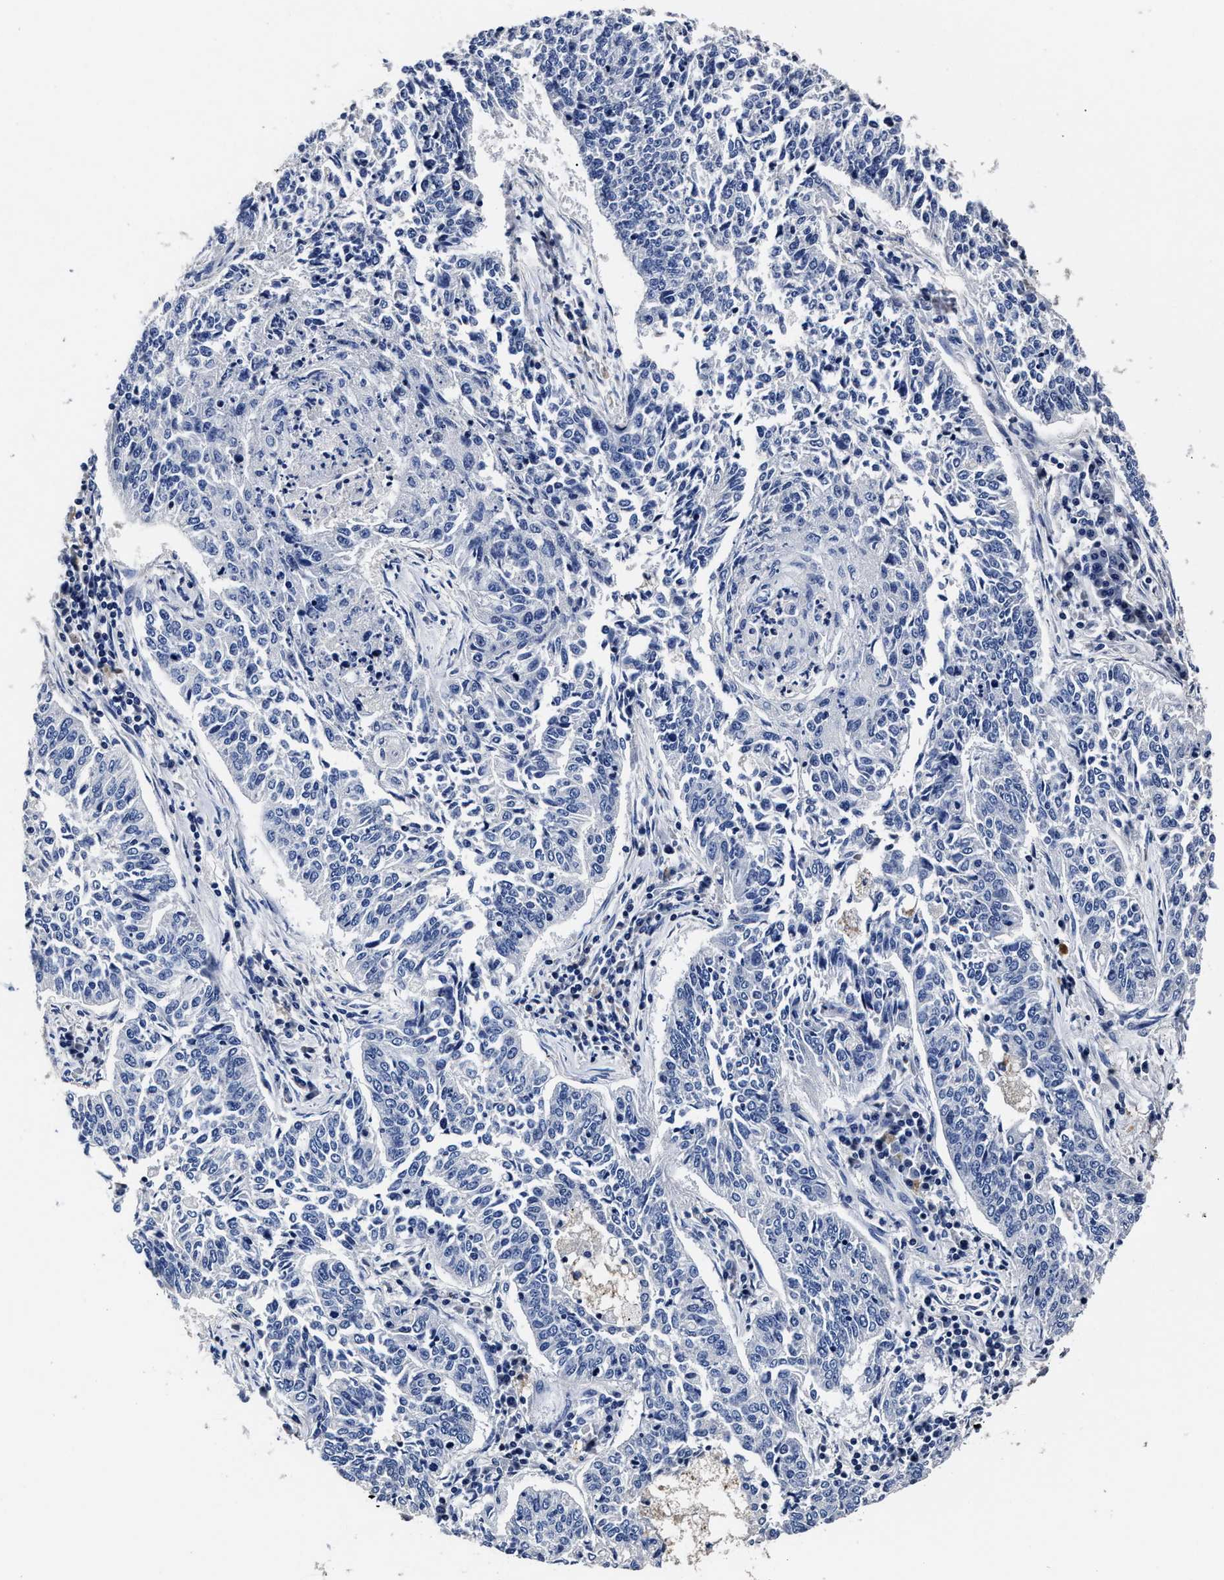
{"staining": {"intensity": "negative", "quantity": "none", "location": "none"}, "tissue": "lung cancer", "cell_type": "Tumor cells", "image_type": "cancer", "snomed": [{"axis": "morphology", "description": "Normal tissue, NOS"}, {"axis": "morphology", "description": "Squamous cell carcinoma, NOS"}, {"axis": "topography", "description": "Cartilage tissue"}, {"axis": "topography", "description": "Bronchus"}, {"axis": "topography", "description": "Lung"}], "caption": "Immunohistochemistry (IHC) photomicrograph of neoplastic tissue: human lung squamous cell carcinoma stained with DAB shows no significant protein positivity in tumor cells.", "gene": "OLFML2A", "patient": {"sex": "female", "age": 49}}